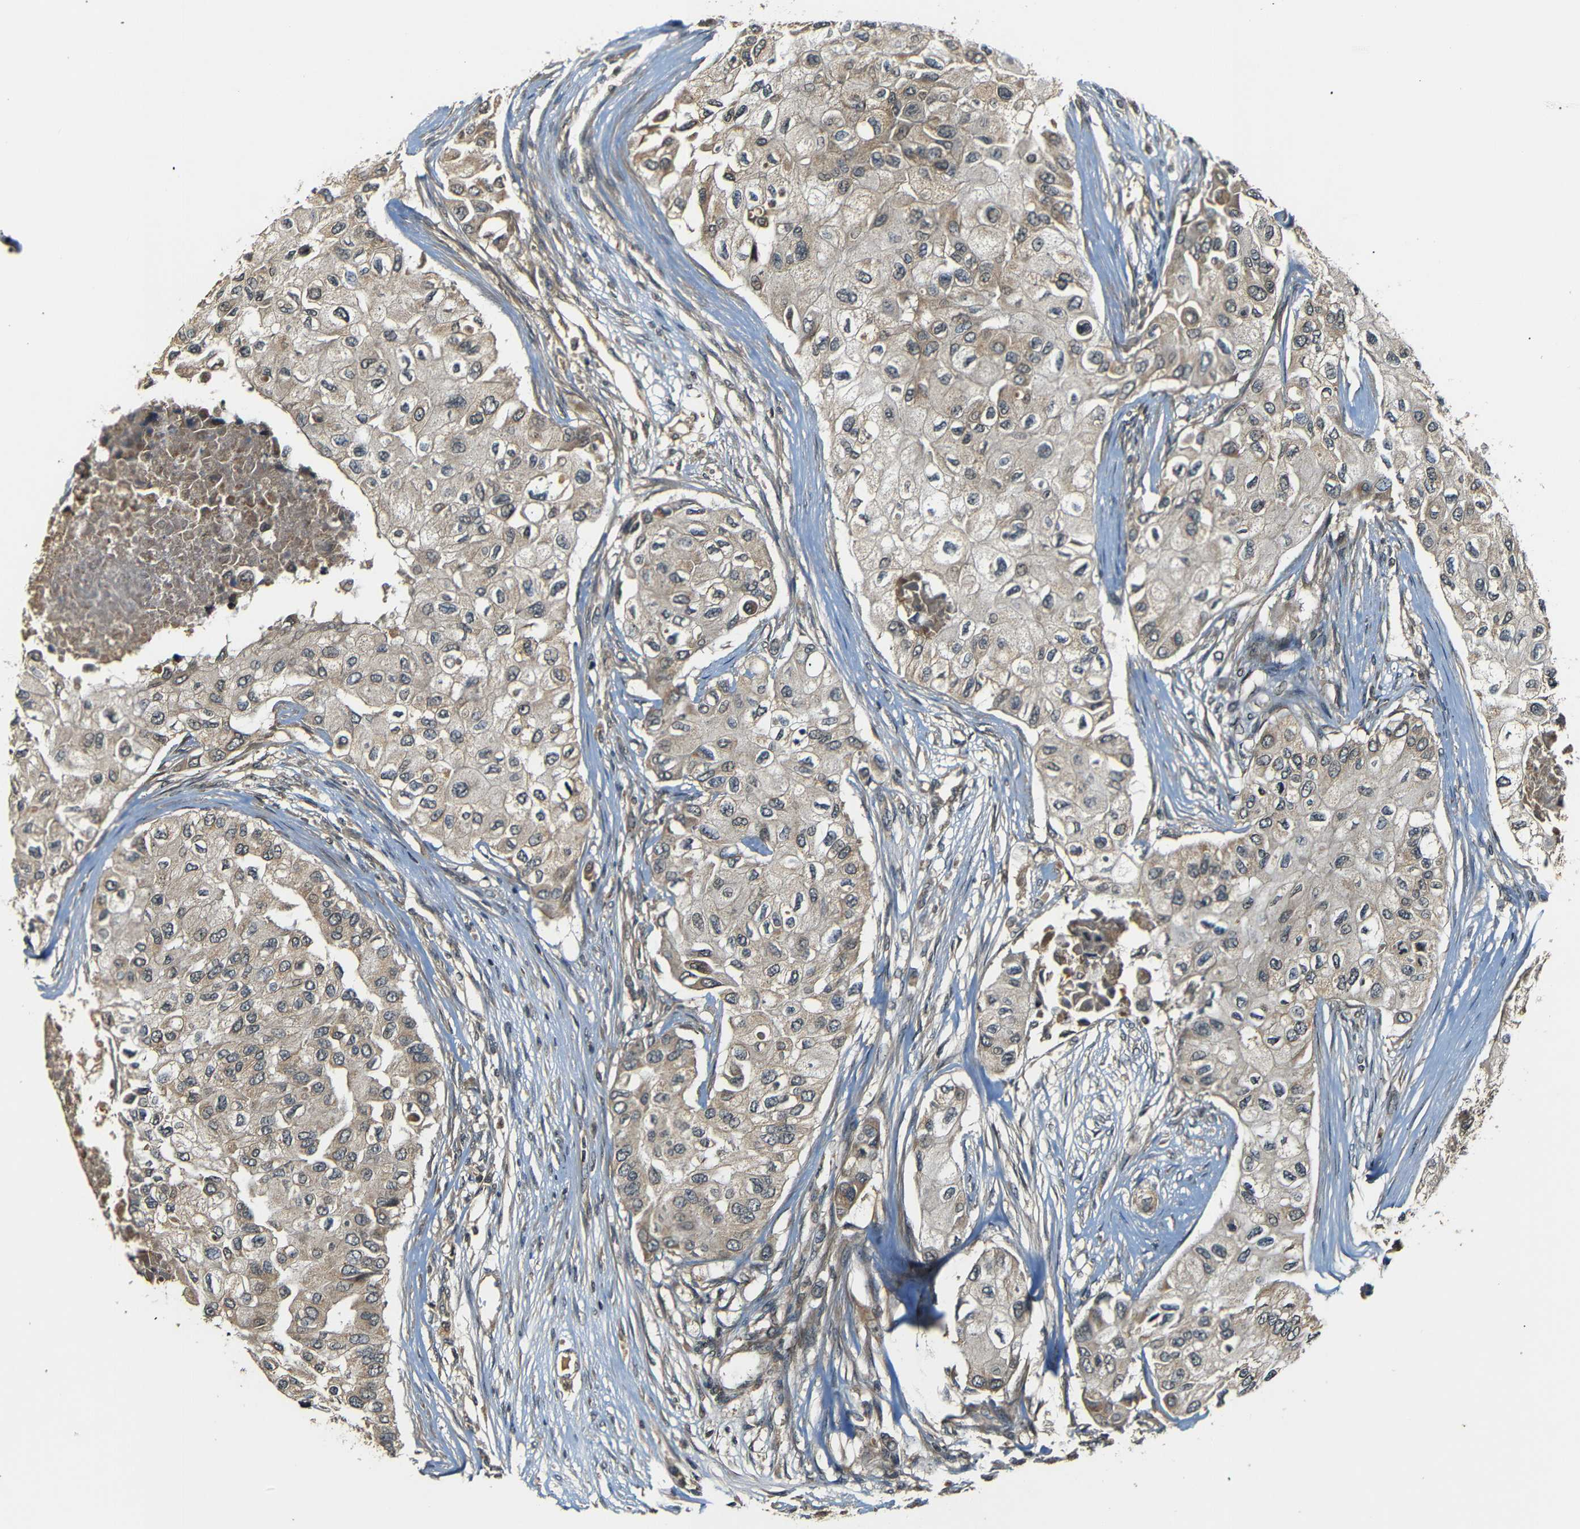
{"staining": {"intensity": "weak", "quantity": ">75%", "location": "cytoplasmic/membranous"}, "tissue": "breast cancer", "cell_type": "Tumor cells", "image_type": "cancer", "snomed": [{"axis": "morphology", "description": "Normal tissue, NOS"}, {"axis": "morphology", "description": "Duct carcinoma"}, {"axis": "topography", "description": "Breast"}], "caption": "DAB immunohistochemical staining of human breast cancer (infiltrating ductal carcinoma) reveals weak cytoplasmic/membranous protein positivity in about >75% of tumor cells.", "gene": "TANK", "patient": {"sex": "female", "age": 49}}